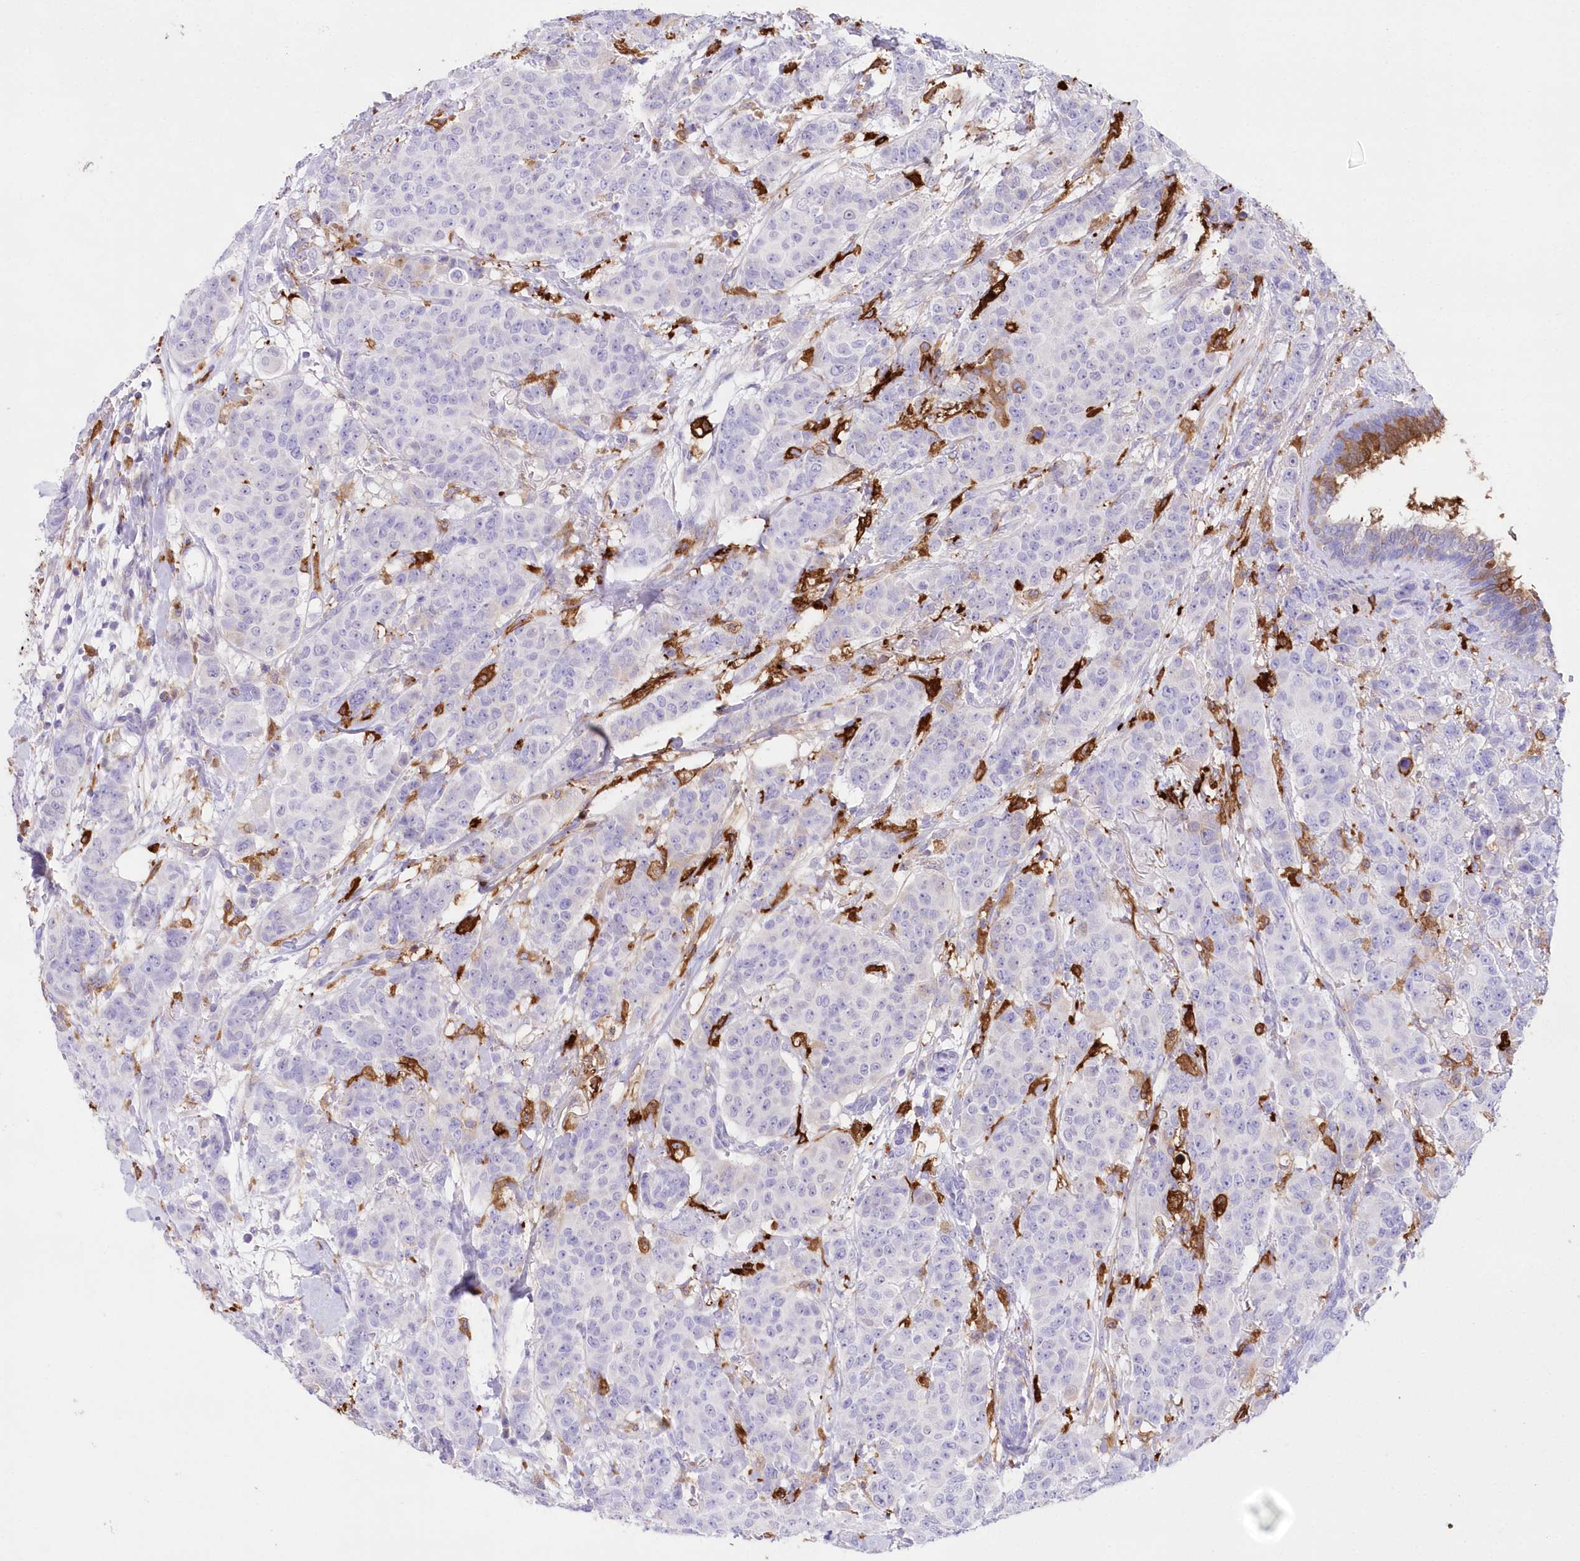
{"staining": {"intensity": "negative", "quantity": "none", "location": "none"}, "tissue": "breast cancer", "cell_type": "Tumor cells", "image_type": "cancer", "snomed": [{"axis": "morphology", "description": "Duct carcinoma"}, {"axis": "topography", "description": "Breast"}], "caption": "An IHC photomicrograph of breast cancer is shown. There is no staining in tumor cells of breast cancer.", "gene": "DNAJC19", "patient": {"sex": "female", "age": 40}}